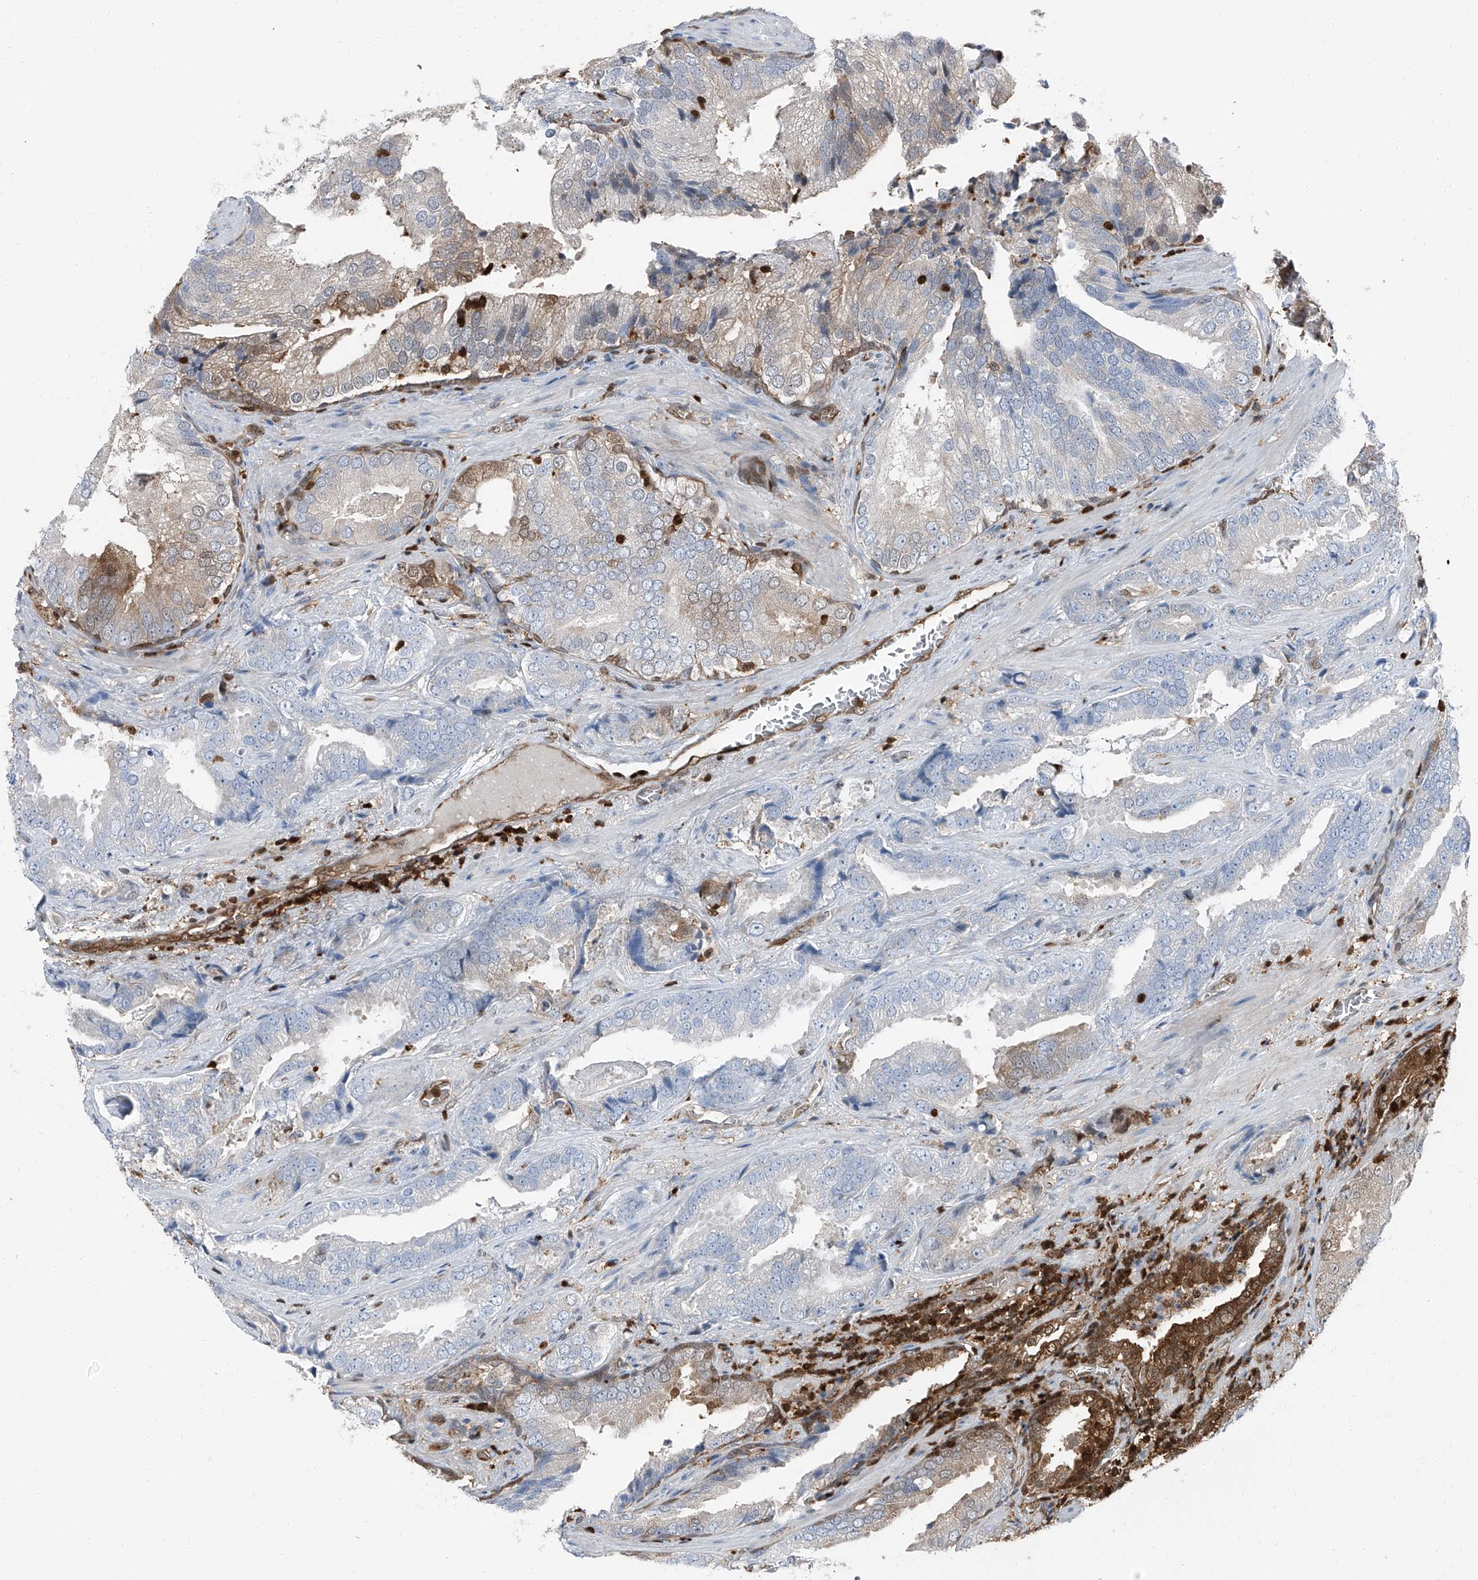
{"staining": {"intensity": "moderate", "quantity": "<25%", "location": "cytoplasmic/membranous"}, "tissue": "prostate cancer", "cell_type": "Tumor cells", "image_type": "cancer", "snomed": [{"axis": "morphology", "description": "Adenocarcinoma, Low grade"}, {"axis": "topography", "description": "Prostate"}], "caption": "Human prostate adenocarcinoma (low-grade) stained for a protein (brown) demonstrates moderate cytoplasmic/membranous positive positivity in approximately <25% of tumor cells.", "gene": "PSMB10", "patient": {"sex": "male", "age": 67}}